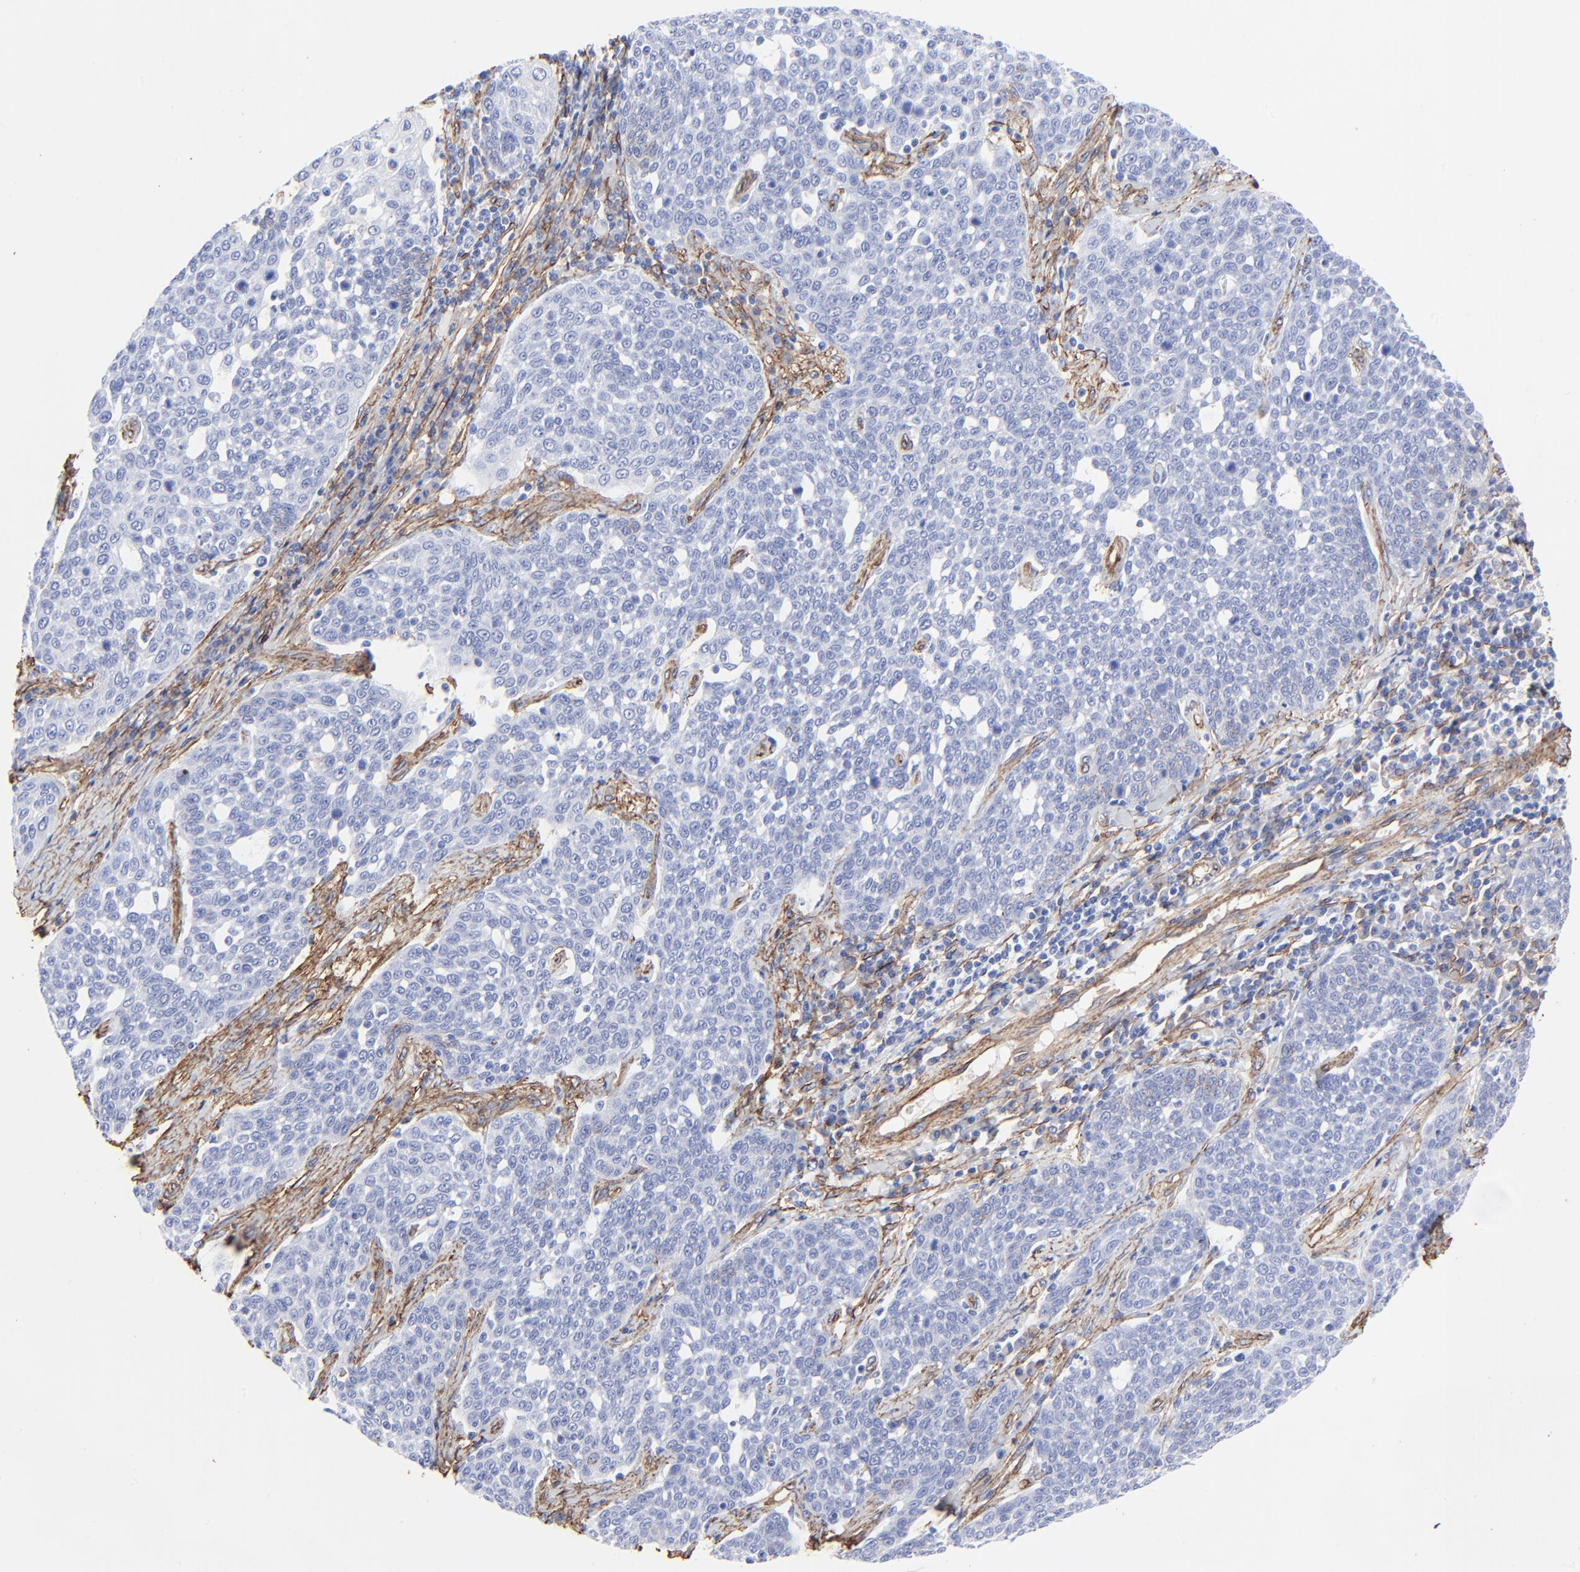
{"staining": {"intensity": "negative", "quantity": "none", "location": "none"}, "tissue": "cervical cancer", "cell_type": "Tumor cells", "image_type": "cancer", "snomed": [{"axis": "morphology", "description": "Squamous cell carcinoma, NOS"}, {"axis": "topography", "description": "Cervix"}], "caption": "IHC photomicrograph of squamous cell carcinoma (cervical) stained for a protein (brown), which demonstrates no expression in tumor cells.", "gene": "CAV1", "patient": {"sex": "female", "age": 34}}